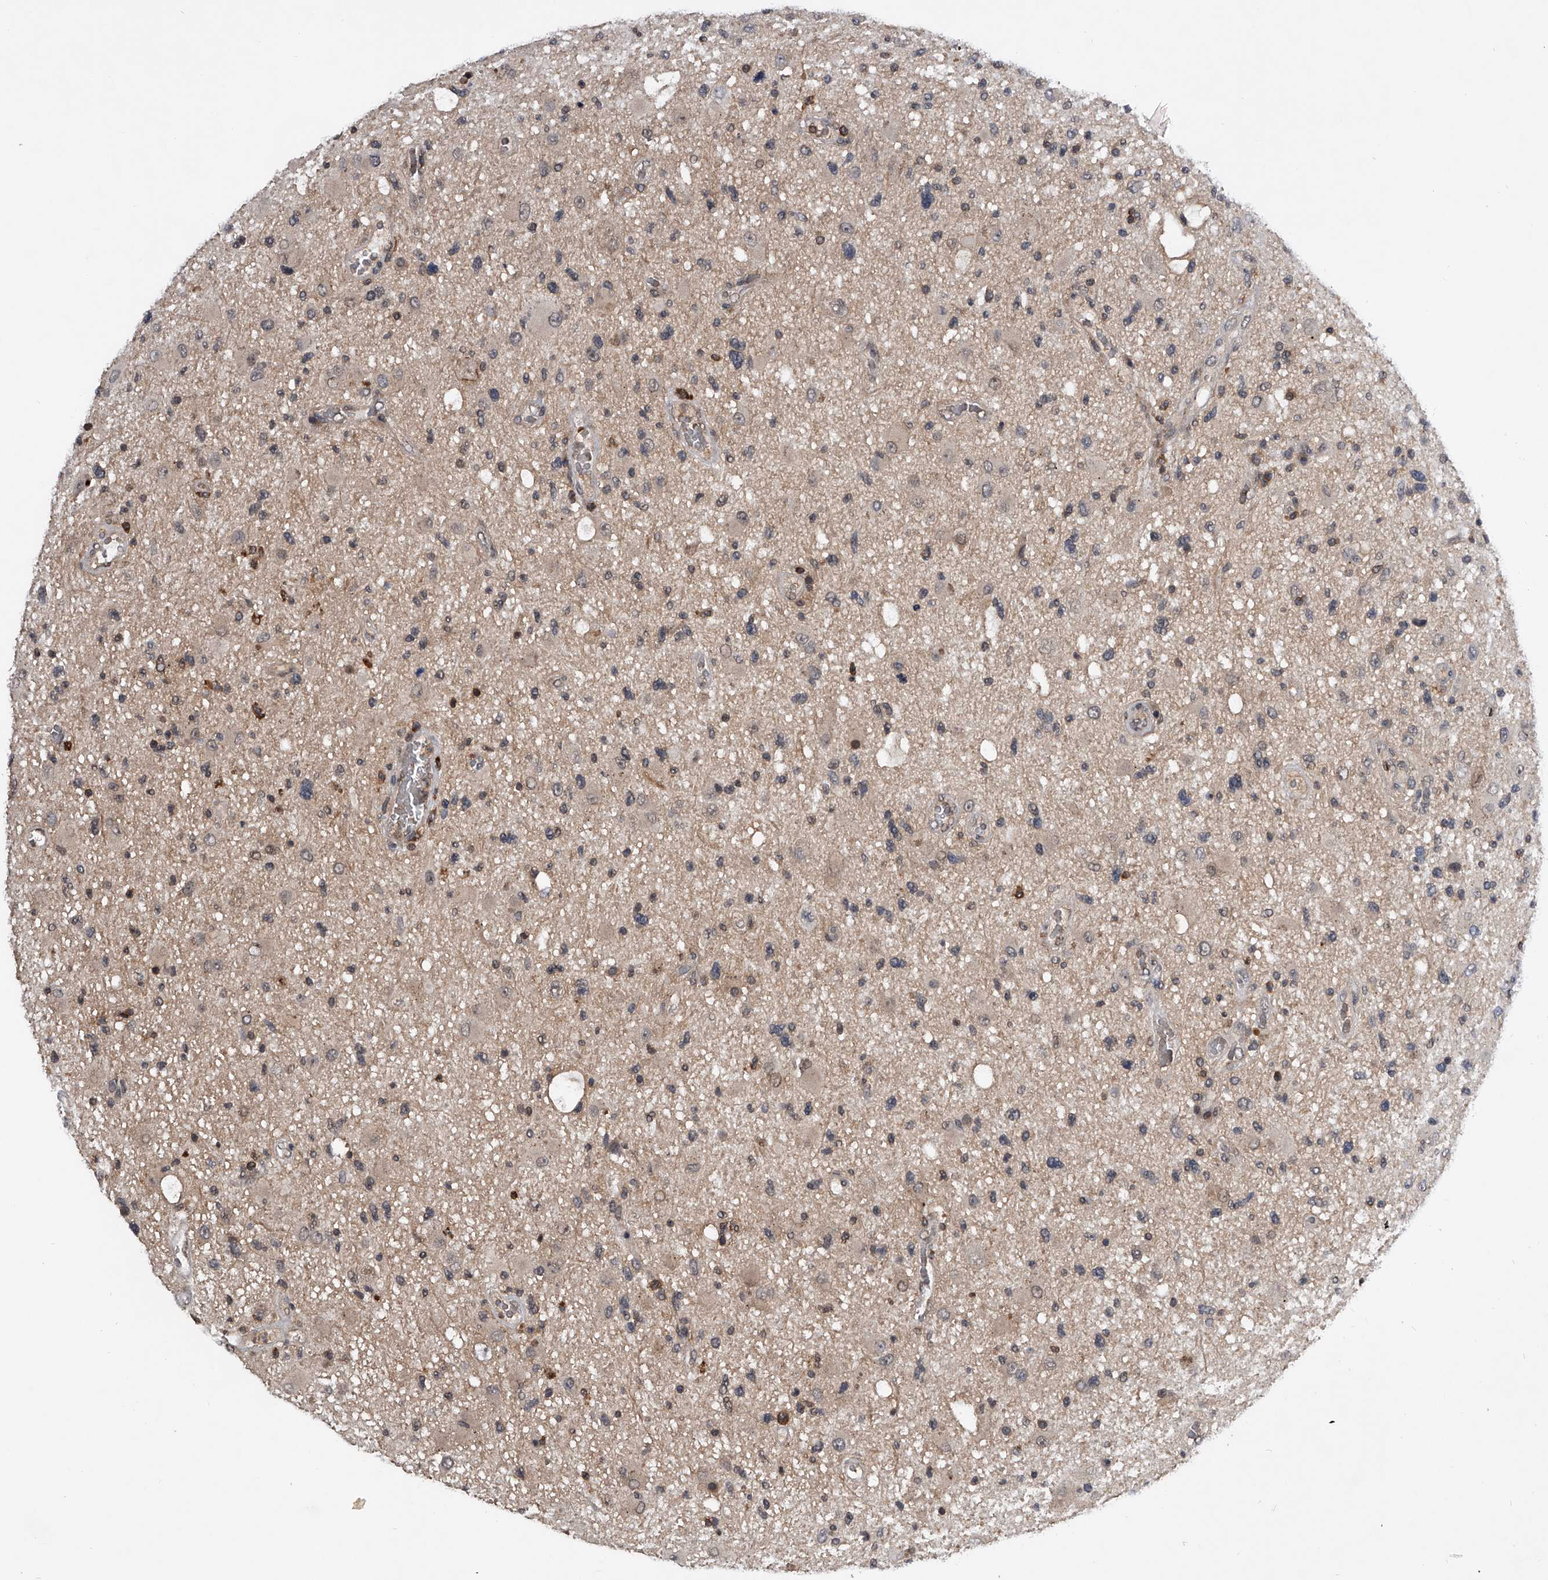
{"staining": {"intensity": "negative", "quantity": "none", "location": "none"}, "tissue": "glioma", "cell_type": "Tumor cells", "image_type": "cancer", "snomed": [{"axis": "morphology", "description": "Glioma, malignant, High grade"}, {"axis": "topography", "description": "Brain"}], "caption": "Protein analysis of glioma displays no significant expression in tumor cells. The staining is performed using DAB brown chromogen with nuclei counter-stained in using hematoxylin.", "gene": "ZNF30", "patient": {"sex": "male", "age": 33}}